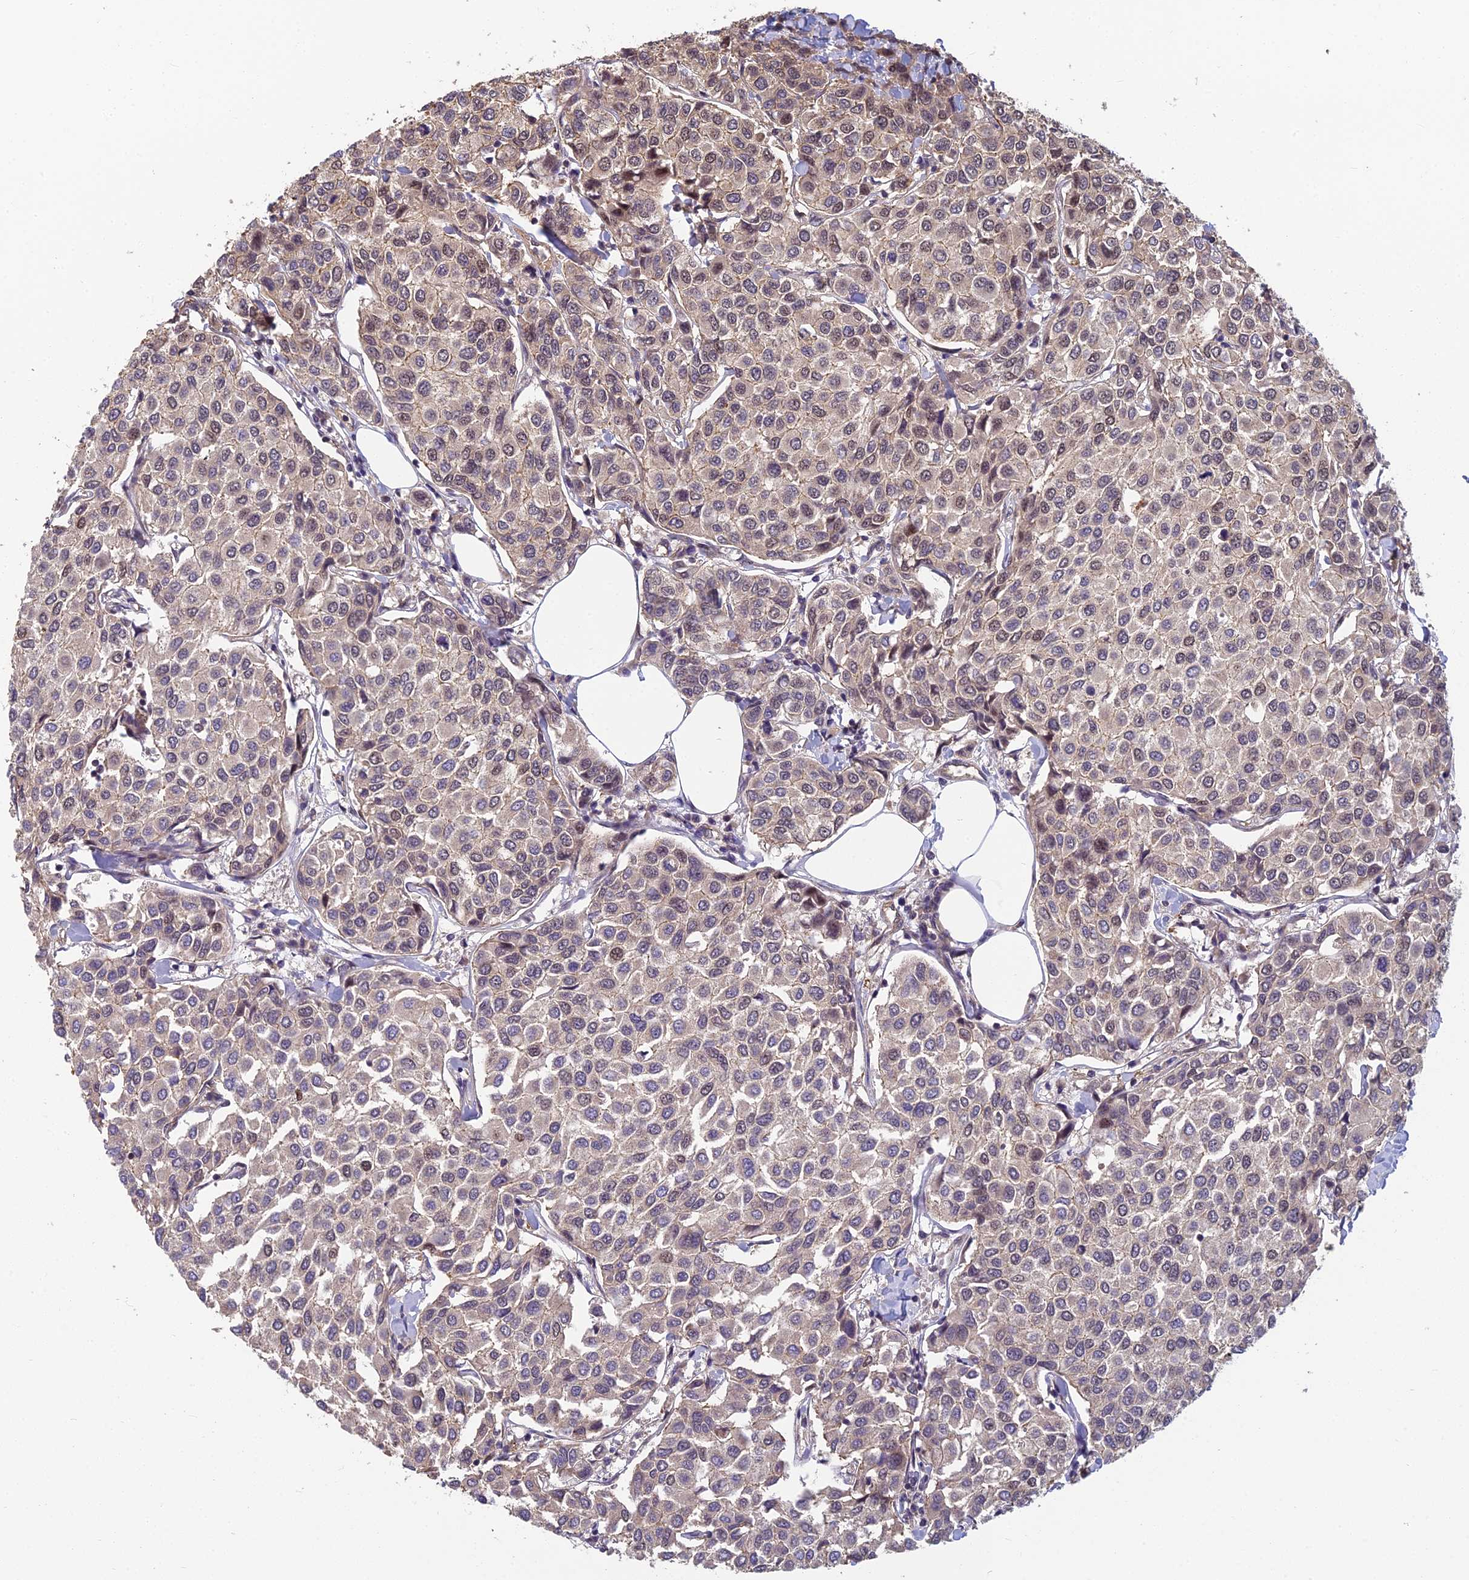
{"staining": {"intensity": "weak", "quantity": "<25%", "location": "cytoplasmic/membranous"}, "tissue": "breast cancer", "cell_type": "Tumor cells", "image_type": "cancer", "snomed": [{"axis": "morphology", "description": "Duct carcinoma"}, {"axis": "topography", "description": "Breast"}], "caption": "This photomicrograph is of breast cancer stained with immunohistochemistry (IHC) to label a protein in brown with the nuclei are counter-stained blue. There is no expression in tumor cells.", "gene": "PIKFYVE", "patient": {"sex": "female", "age": 55}}